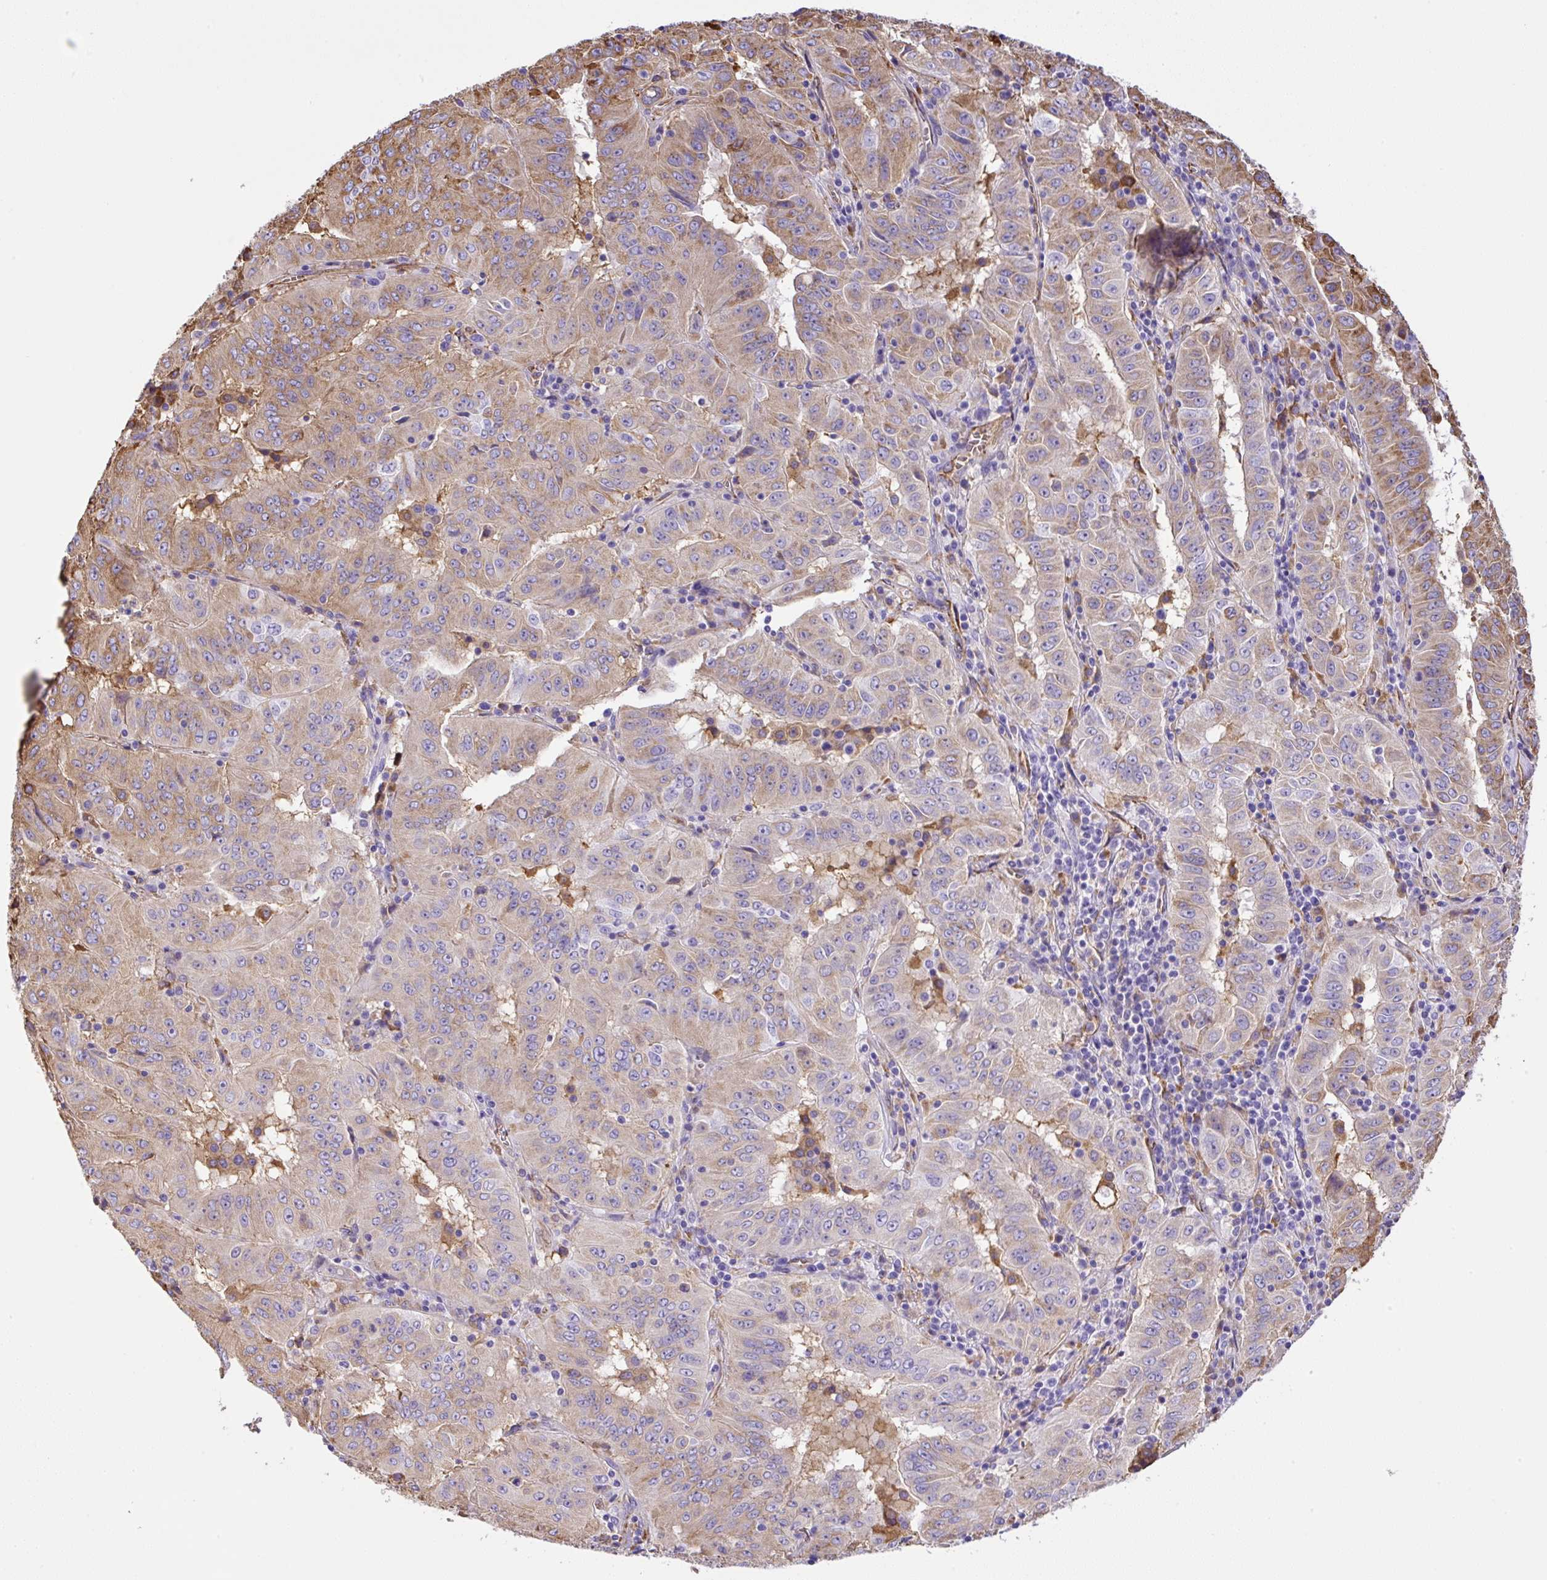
{"staining": {"intensity": "moderate", "quantity": "25%-75%", "location": "cytoplasmic/membranous"}, "tissue": "pancreatic cancer", "cell_type": "Tumor cells", "image_type": "cancer", "snomed": [{"axis": "morphology", "description": "Adenocarcinoma, NOS"}, {"axis": "topography", "description": "Pancreas"}], "caption": "This histopathology image shows immunohistochemistry staining of pancreatic cancer, with medium moderate cytoplasmic/membranous expression in about 25%-75% of tumor cells.", "gene": "MAGEB5", "patient": {"sex": "male", "age": 63}}